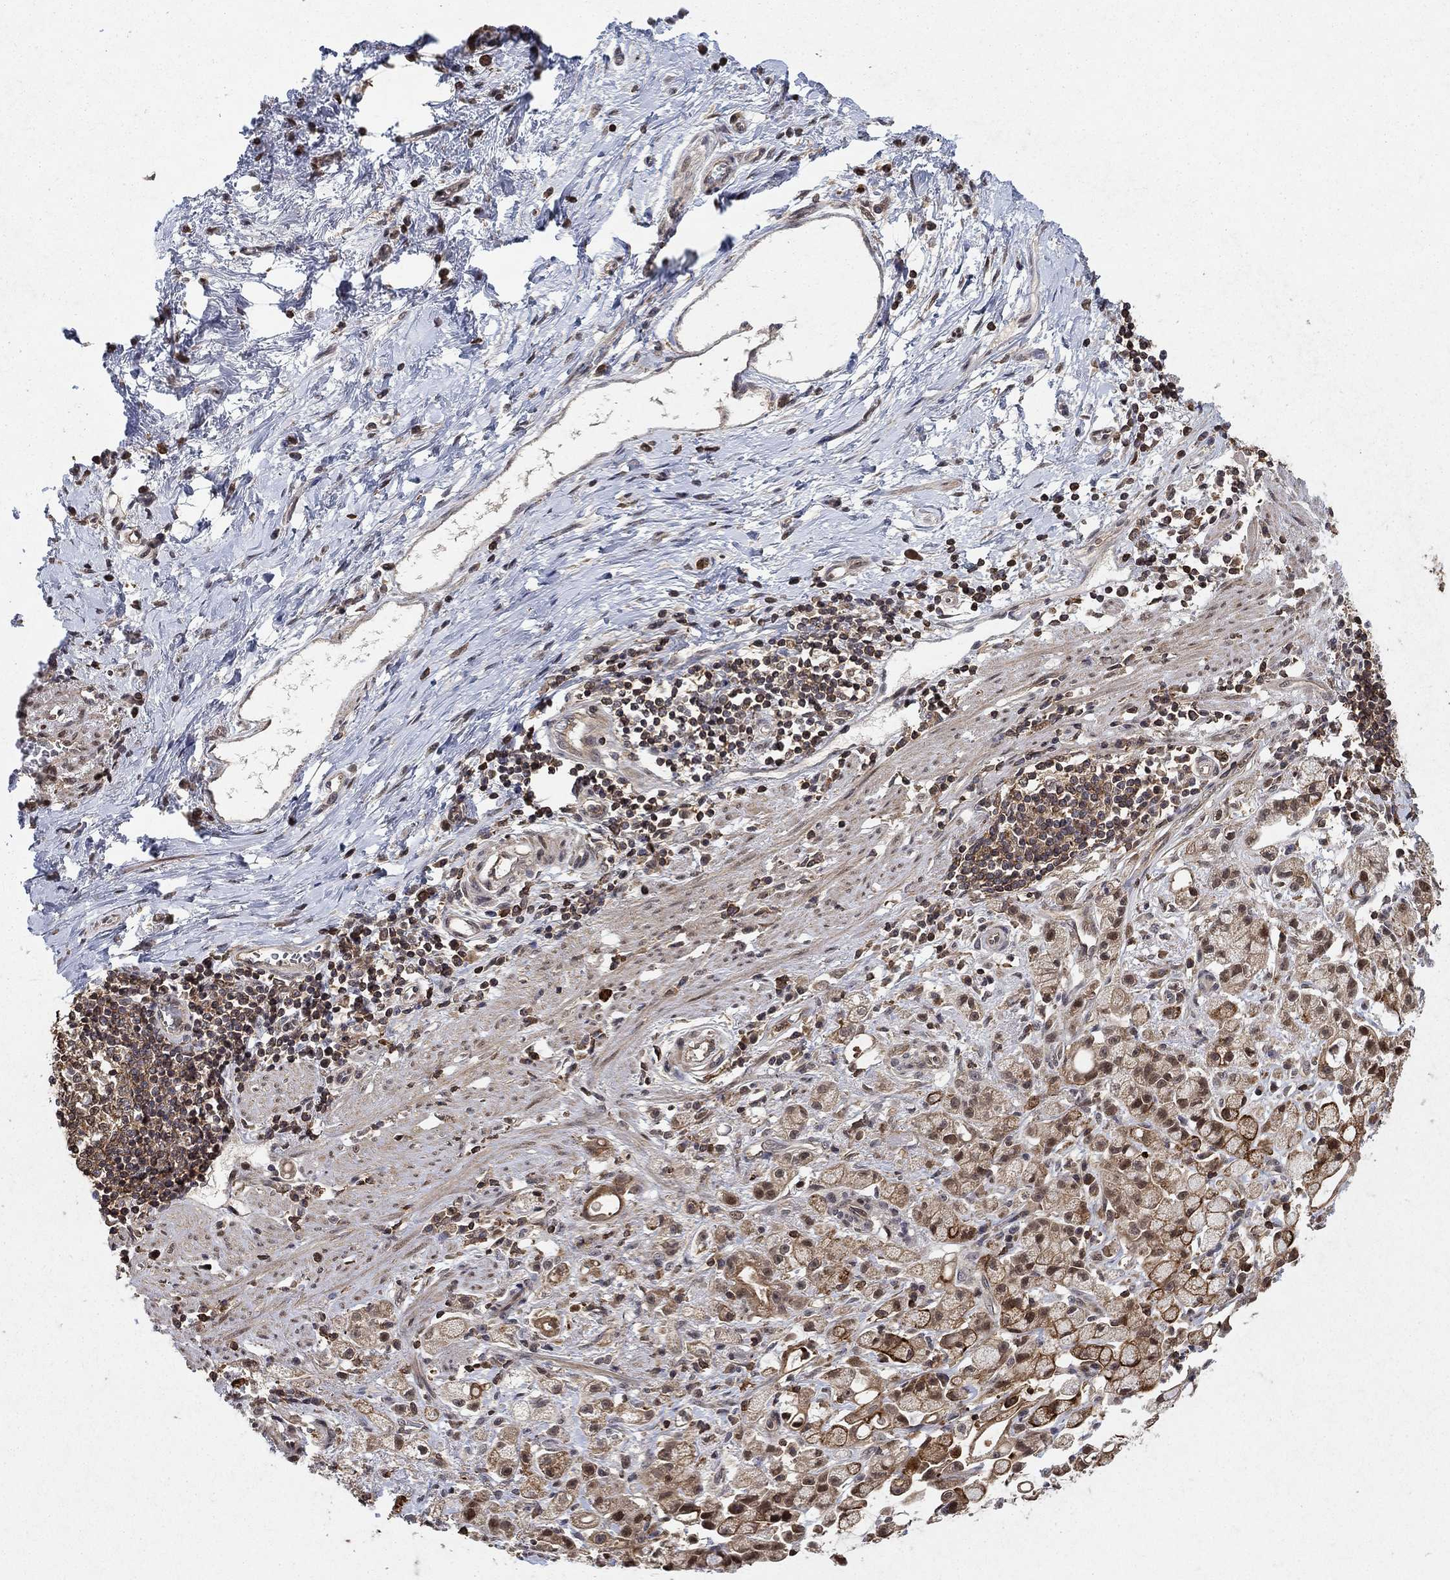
{"staining": {"intensity": "strong", "quantity": "25%-75%", "location": "cytoplasmic/membranous"}, "tissue": "stomach cancer", "cell_type": "Tumor cells", "image_type": "cancer", "snomed": [{"axis": "morphology", "description": "Adenocarcinoma, NOS"}, {"axis": "topography", "description": "Stomach"}], "caption": "Immunohistochemistry (DAB) staining of stomach adenocarcinoma reveals strong cytoplasmic/membranous protein expression in approximately 25%-75% of tumor cells. (DAB (3,3'-diaminobenzidine) IHC, brown staining for protein, blue staining for nuclei).", "gene": "CCDC66", "patient": {"sex": "male", "age": 58}}